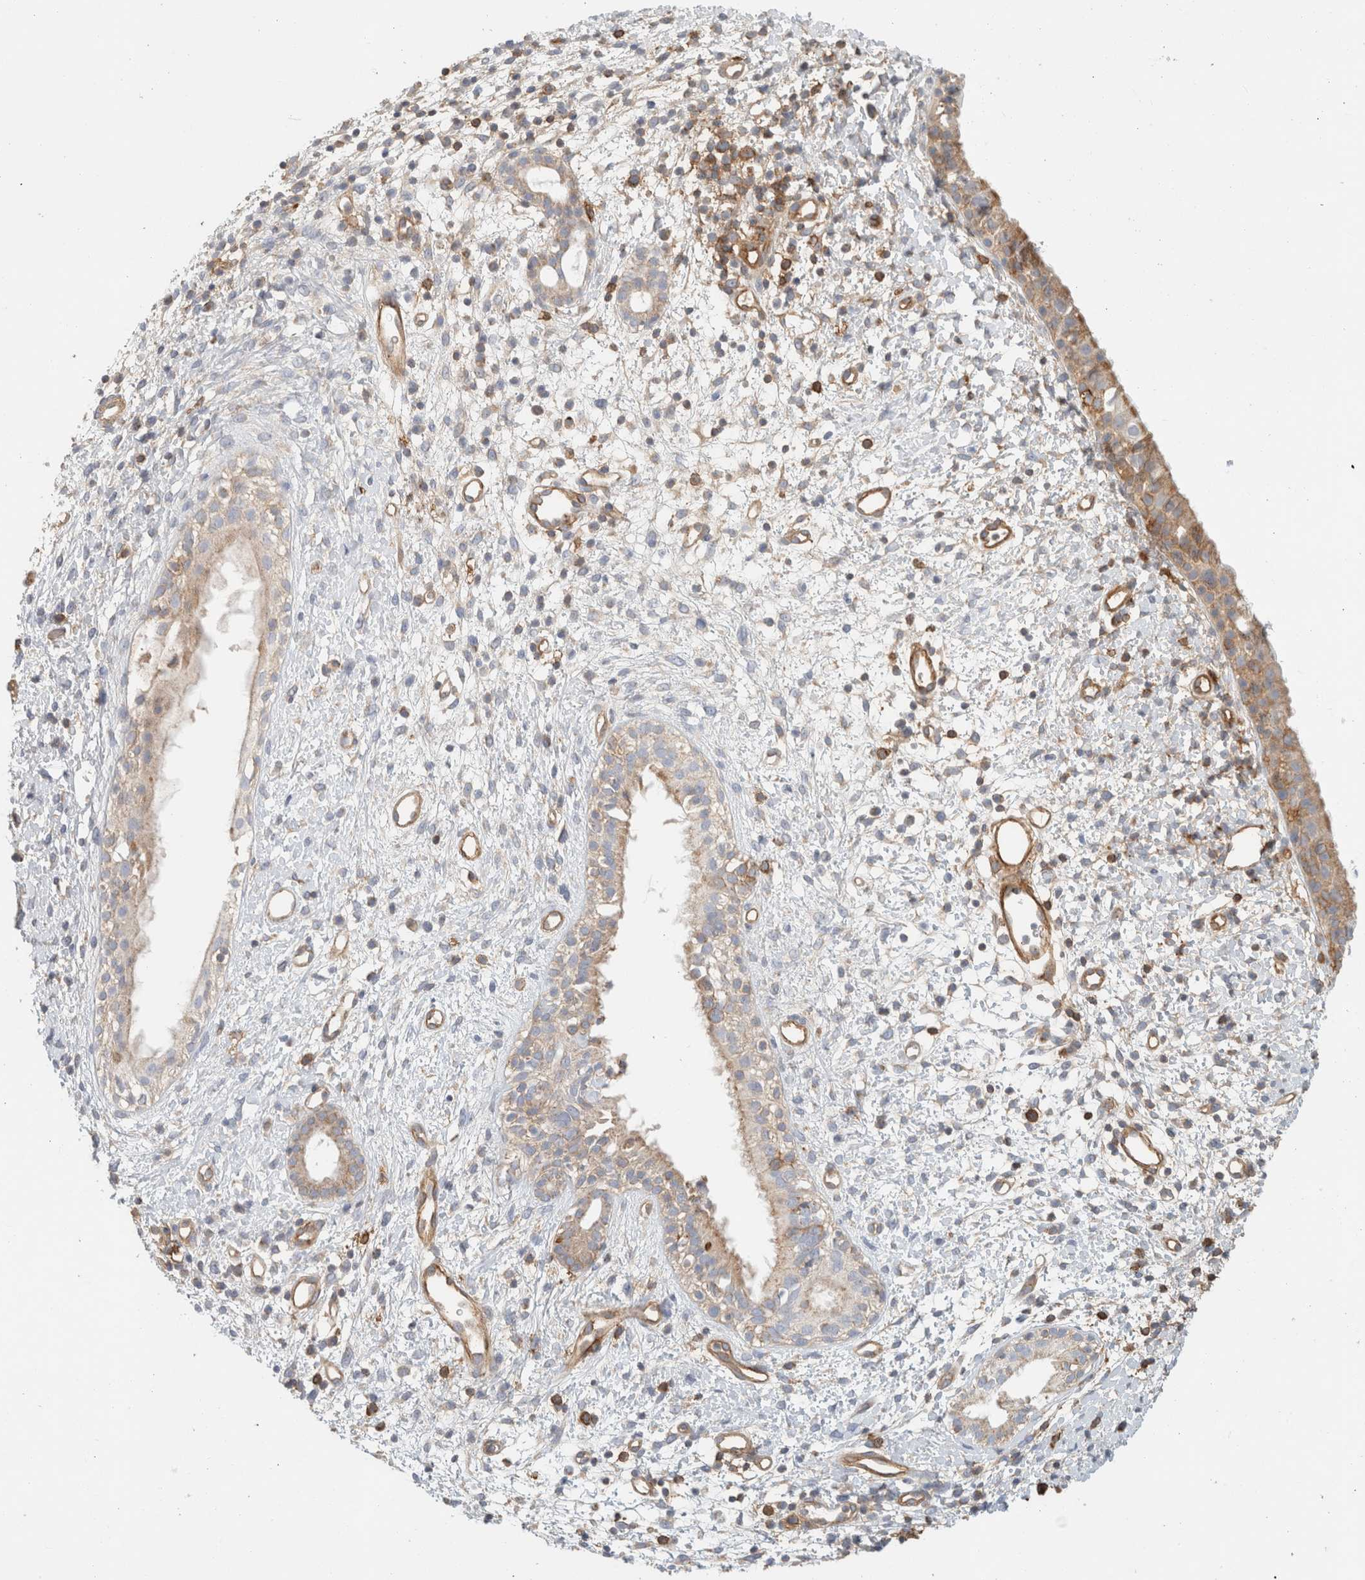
{"staining": {"intensity": "moderate", "quantity": ">75%", "location": "cytoplasmic/membranous"}, "tissue": "nasopharynx", "cell_type": "Respiratory epithelial cells", "image_type": "normal", "snomed": [{"axis": "morphology", "description": "Normal tissue, NOS"}, {"axis": "topography", "description": "Nasopharynx"}], "caption": "DAB immunohistochemical staining of benign human nasopharynx shows moderate cytoplasmic/membranous protein staining in about >75% of respiratory epithelial cells.", "gene": "MRM3", "patient": {"sex": "male", "age": 22}}